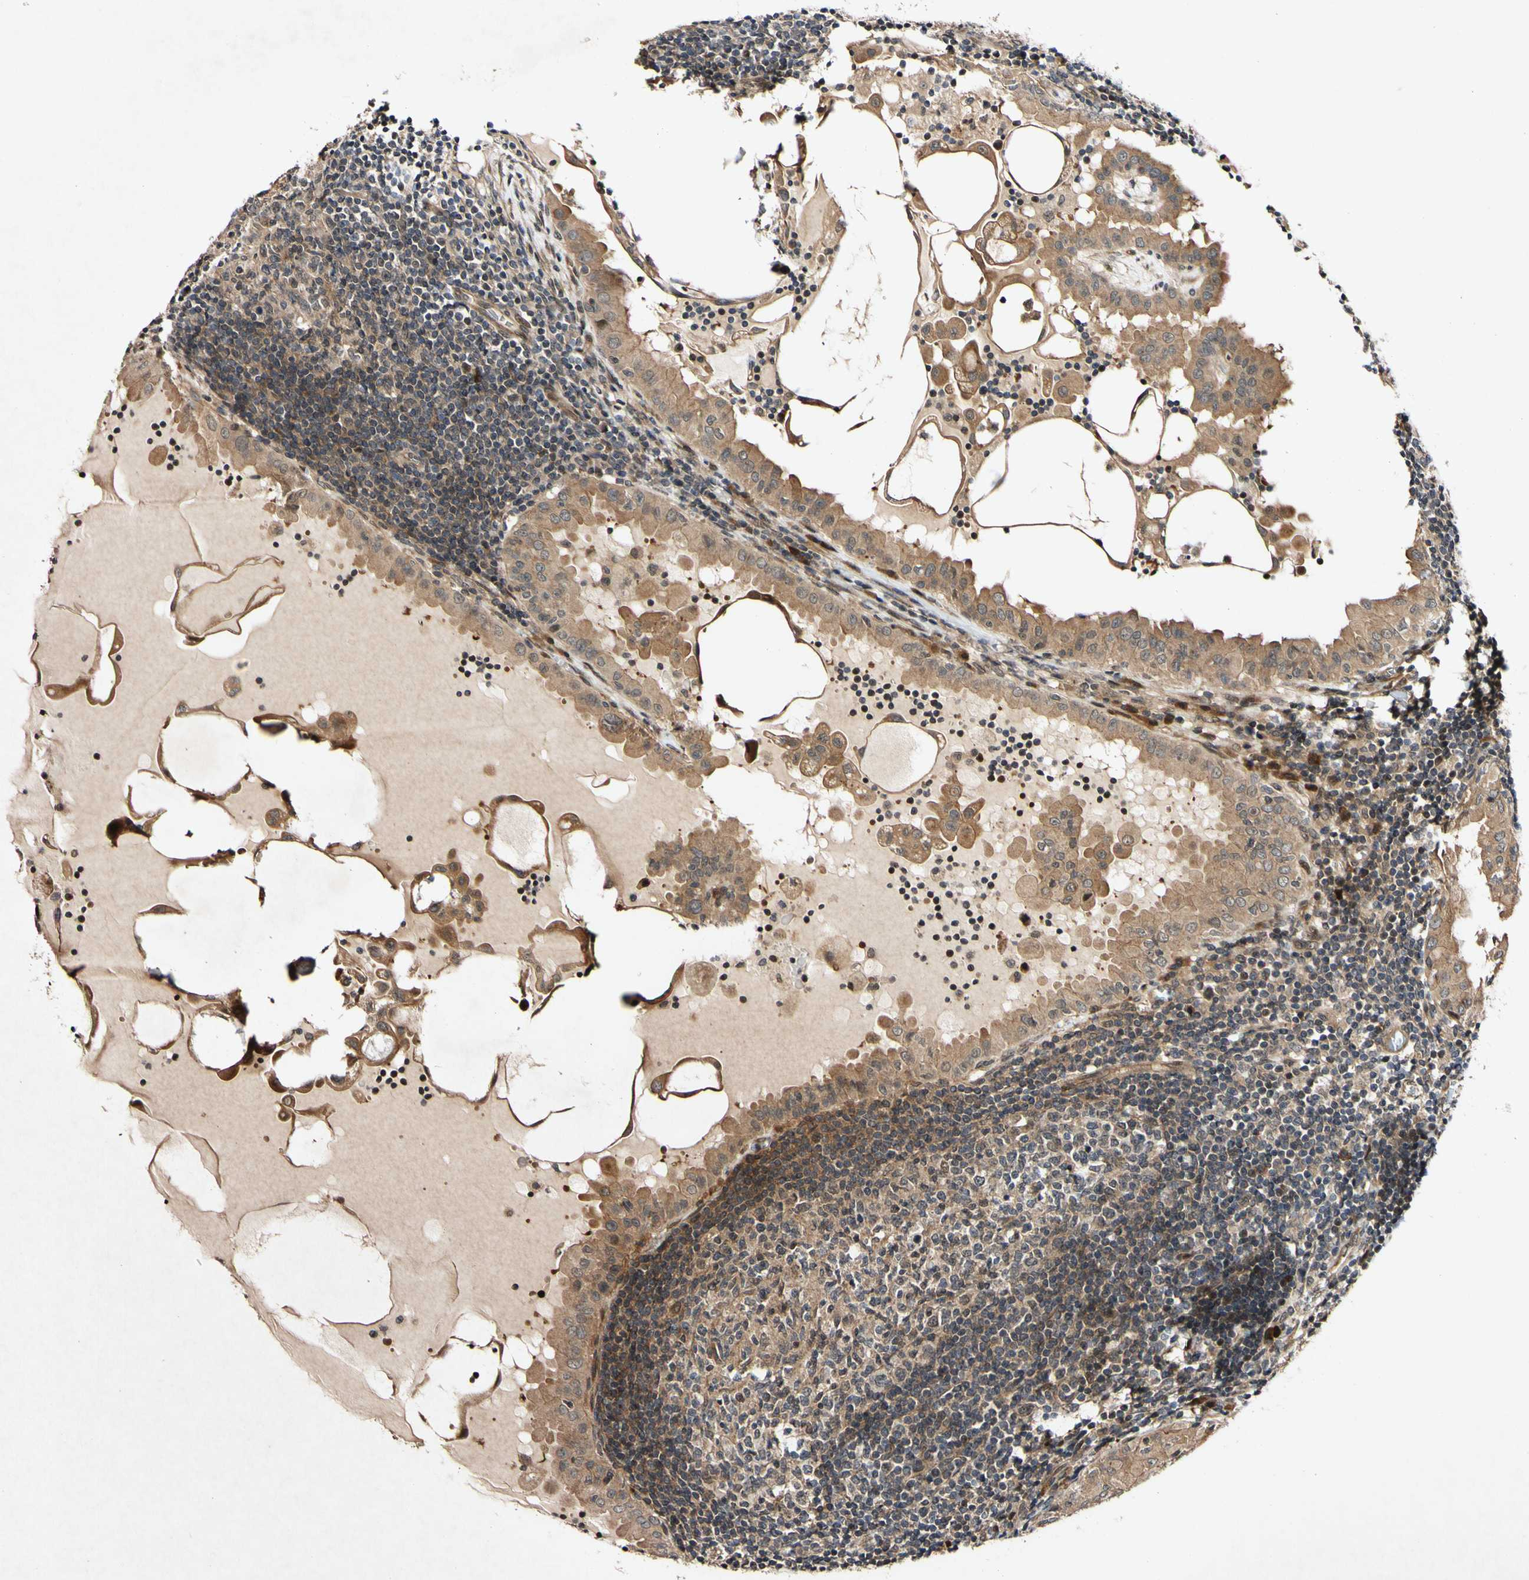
{"staining": {"intensity": "moderate", "quantity": ">75%", "location": "cytoplasmic/membranous"}, "tissue": "thyroid cancer", "cell_type": "Tumor cells", "image_type": "cancer", "snomed": [{"axis": "morphology", "description": "Papillary adenocarcinoma, NOS"}, {"axis": "topography", "description": "Thyroid gland"}], "caption": "This photomicrograph demonstrates papillary adenocarcinoma (thyroid) stained with IHC to label a protein in brown. The cytoplasmic/membranous of tumor cells show moderate positivity for the protein. Nuclei are counter-stained blue.", "gene": "CSNK1E", "patient": {"sex": "male", "age": 33}}